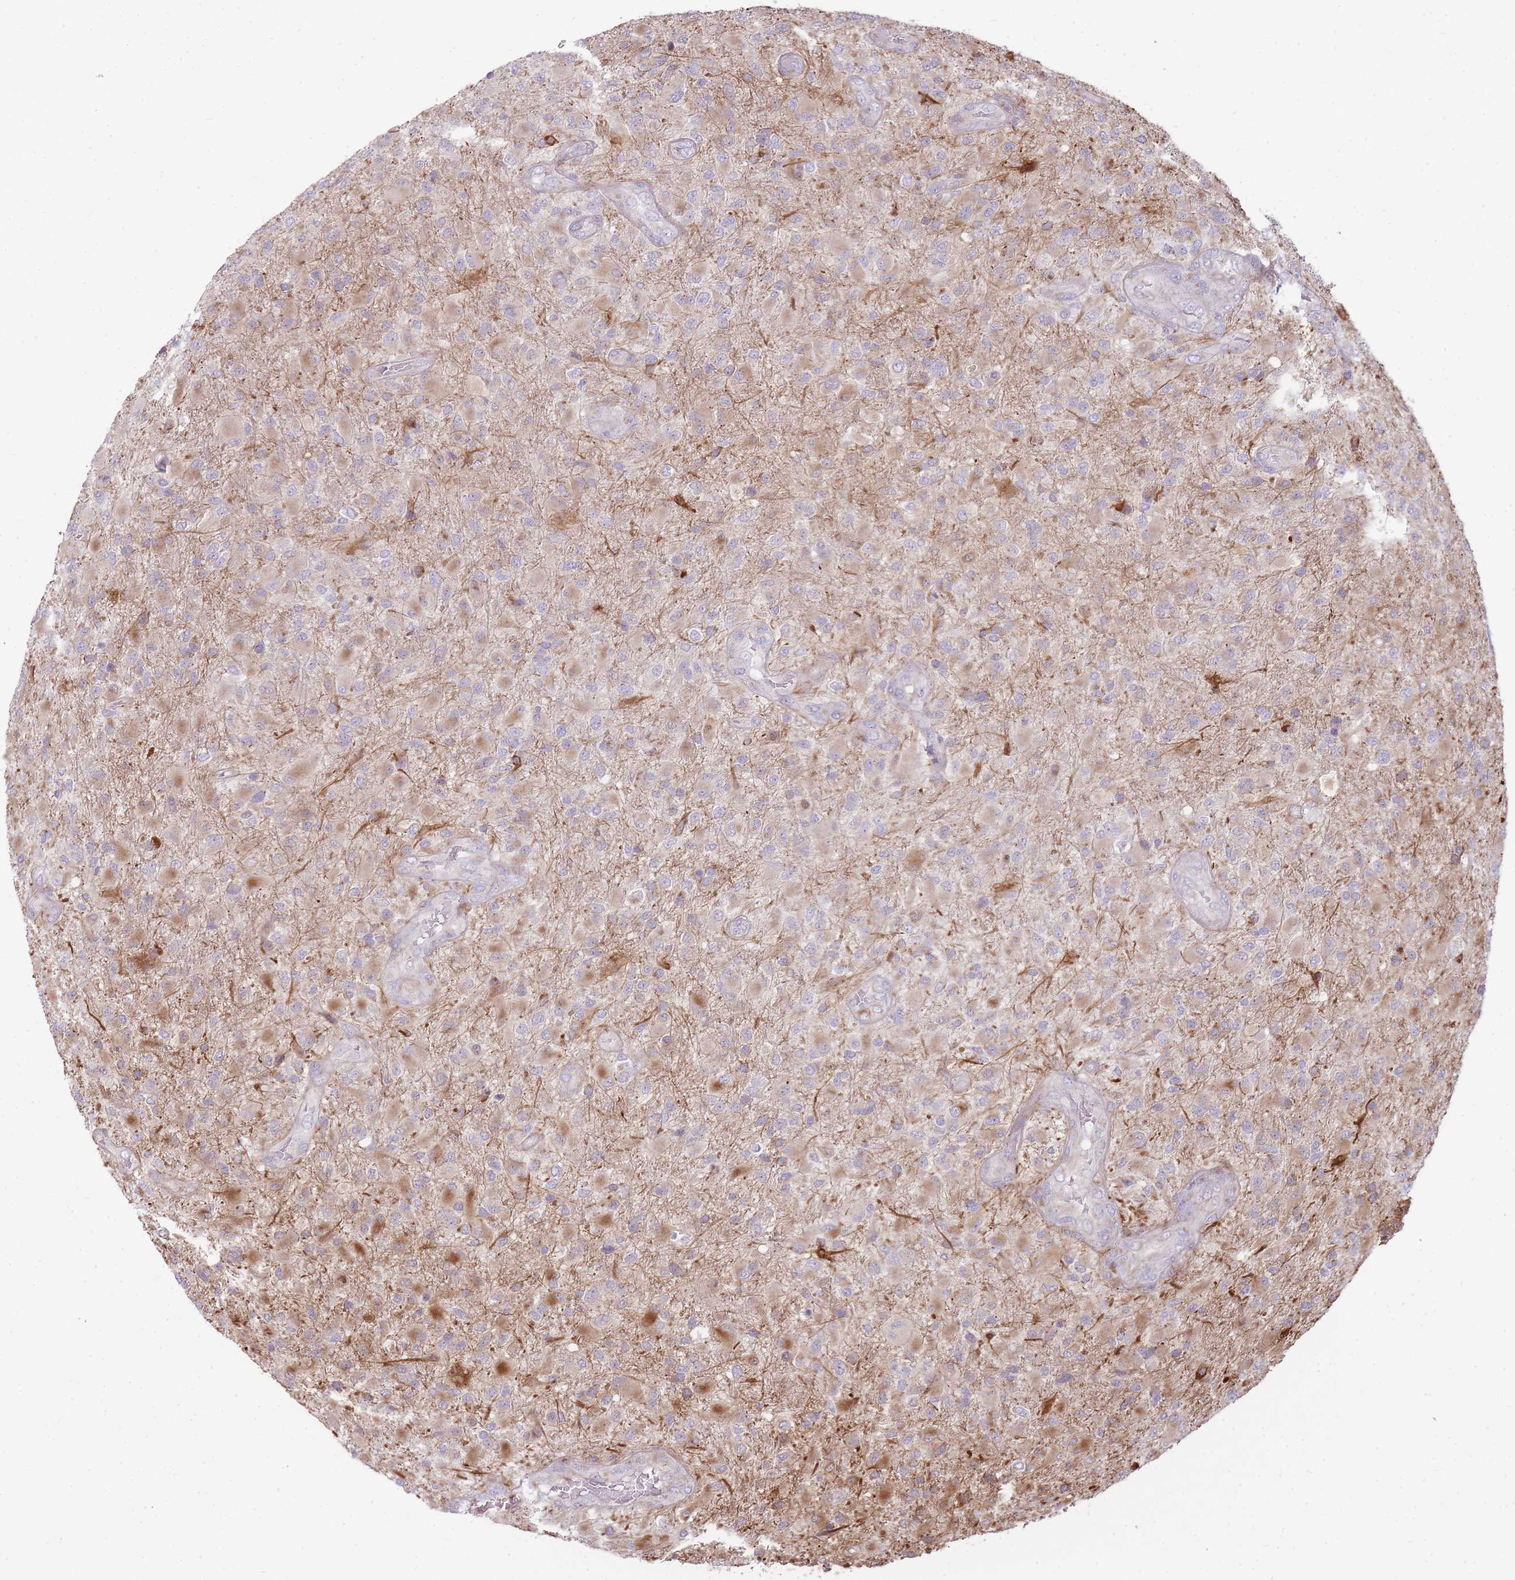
{"staining": {"intensity": "weak", "quantity": "<25%", "location": "cytoplasmic/membranous"}, "tissue": "glioma", "cell_type": "Tumor cells", "image_type": "cancer", "snomed": [{"axis": "morphology", "description": "Glioma, malignant, Low grade"}, {"axis": "topography", "description": "Brain"}], "caption": "This micrograph is of glioma stained with immunohistochemistry (IHC) to label a protein in brown with the nuclei are counter-stained blue. There is no positivity in tumor cells.", "gene": "PPP3R2", "patient": {"sex": "male", "age": 65}}